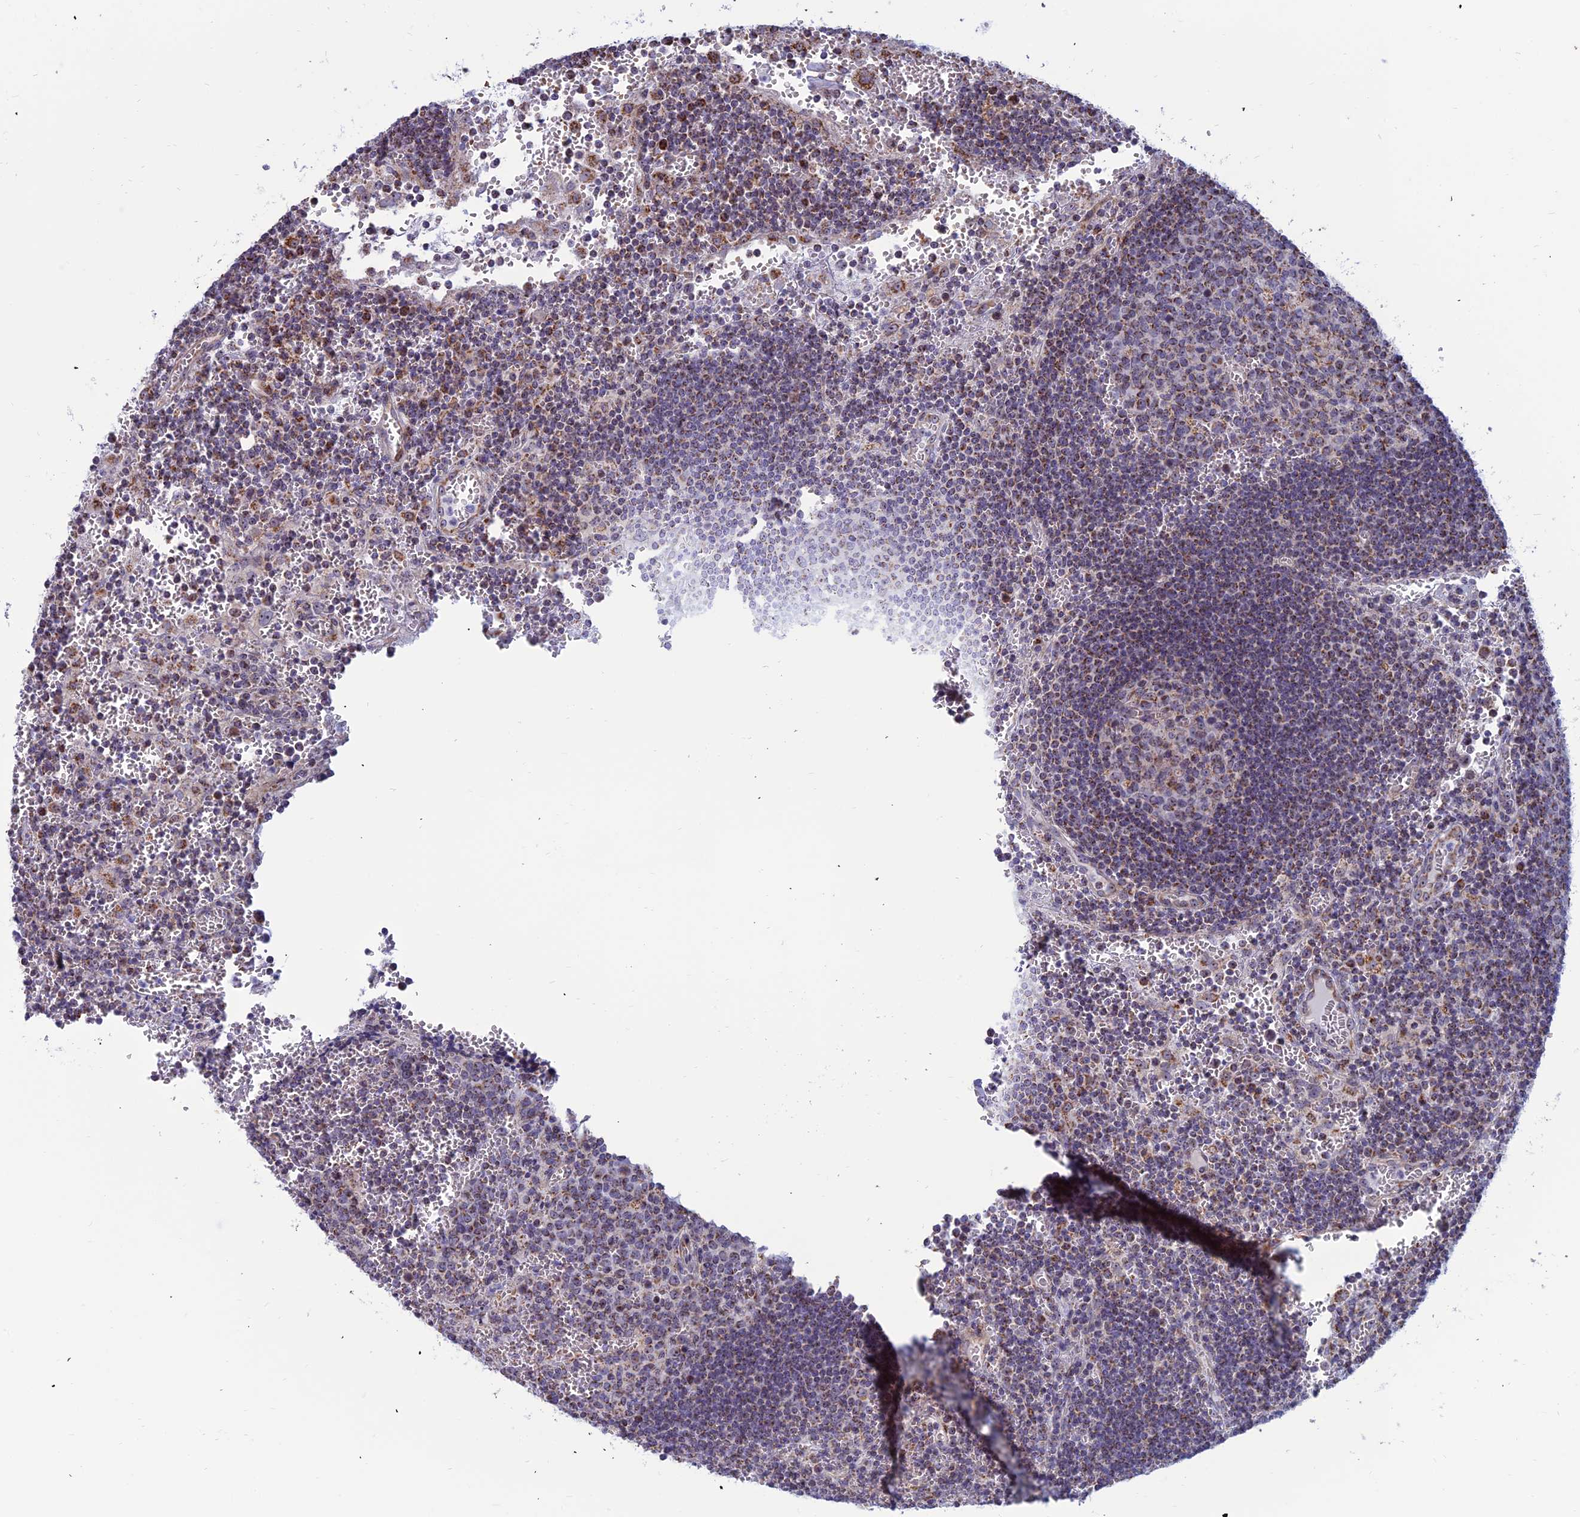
{"staining": {"intensity": "moderate", "quantity": "<25%", "location": "cytoplasmic/membranous"}, "tissue": "lymph node", "cell_type": "Germinal center cells", "image_type": "normal", "snomed": [{"axis": "morphology", "description": "Normal tissue, NOS"}, {"axis": "topography", "description": "Lymph node"}], "caption": "High-magnification brightfield microscopy of unremarkable lymph node stained with DAB (3,3'-diaminobenzidine) (brown) and counterstained with hematoxylin (blue). germinal center cells exhibit moderate cytoplasmic/membranous positivity is present in about<25% of cells. The staining is performed using DAB (3,3'-diaminobenzidine) brown chromogen to label protein expression. The nuclei are counter-stained blue using hematoxylin.", "gene": "SLC35F4", "patient": {"sex": "female", "age": 73}}